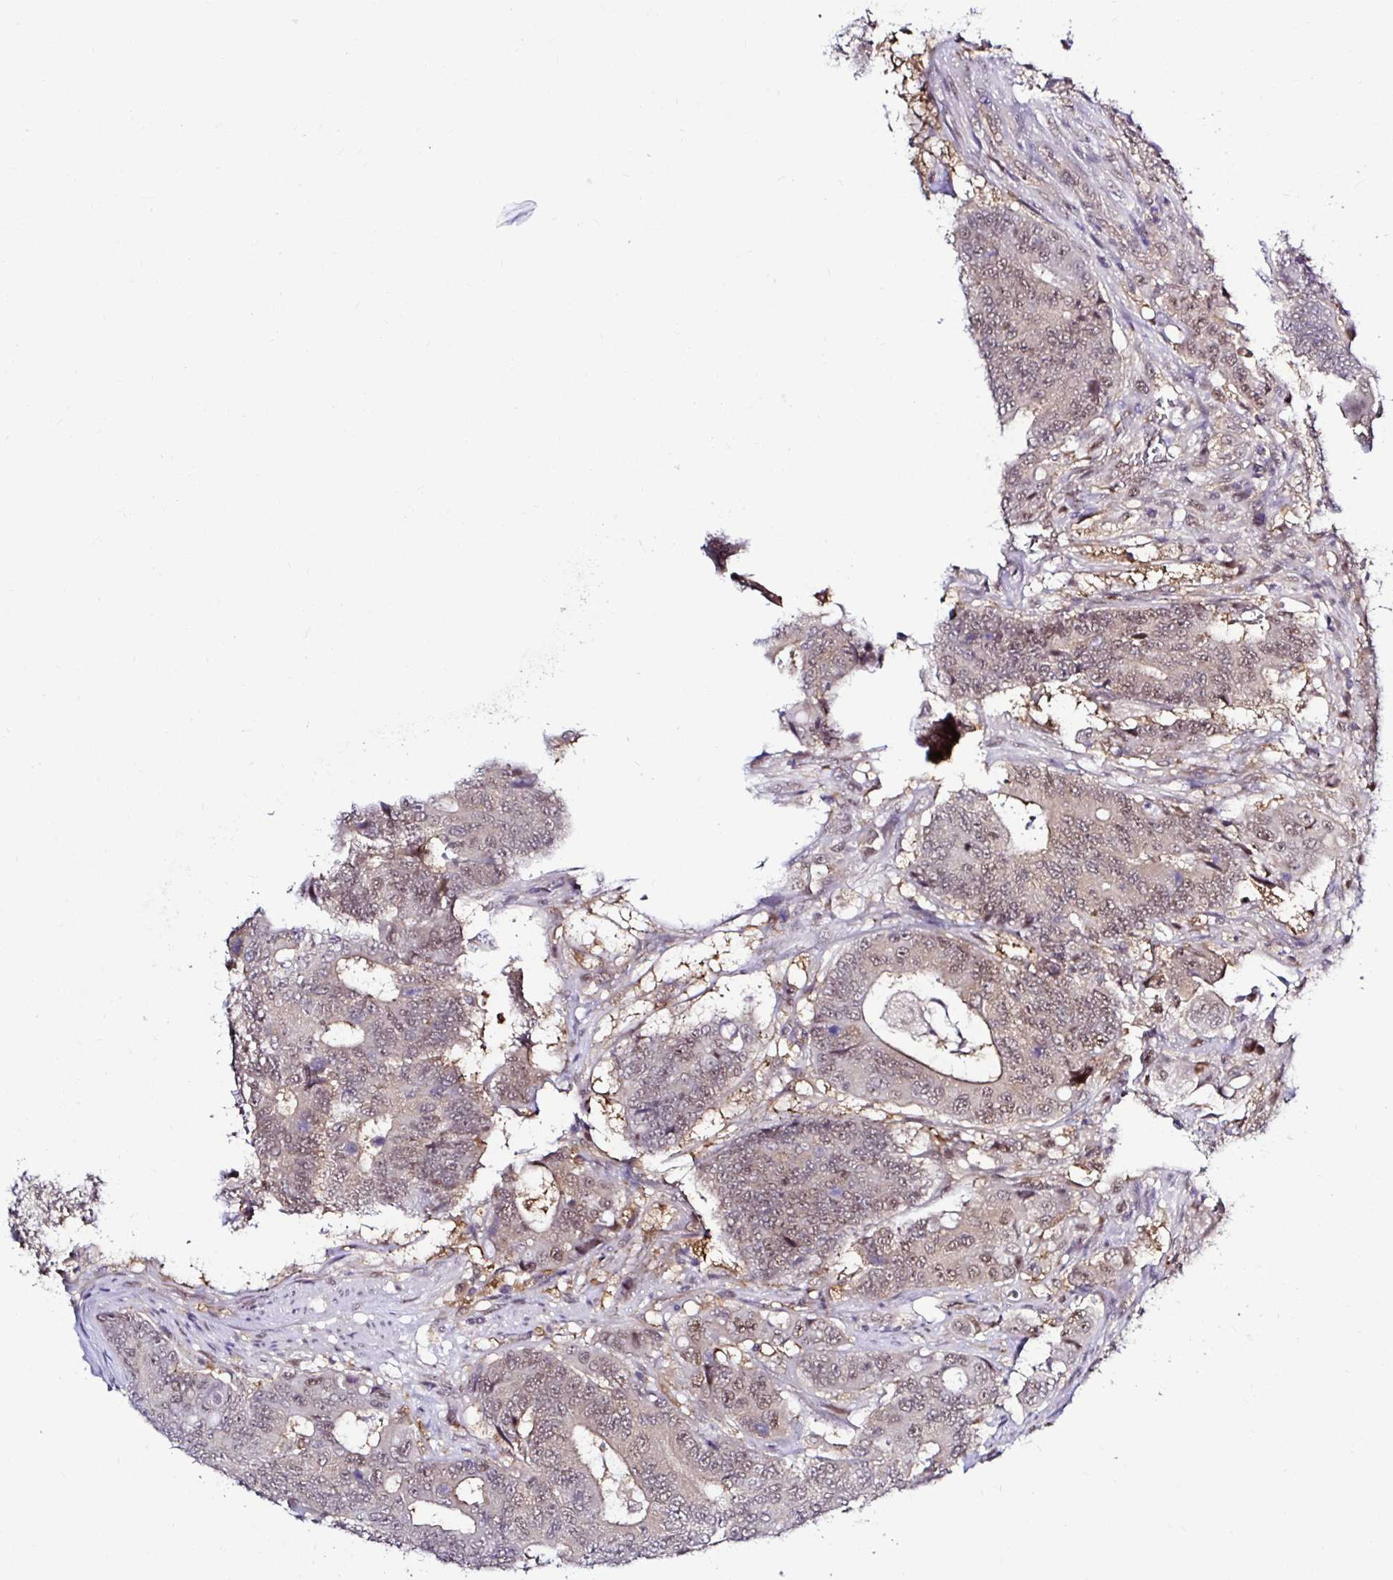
{"staining": {"intensity": "weak", "quantity": ">75%", "location": "nuclear"}, "tissue": "colorectal cancer", "cell_type": "Tumor cells", "image_type": "cancer", "snomed": [{"axis": "morphology", "description": "Adenocarcinoma, NOS"}, {"axis": "topography", "description": "Colon"}], "caption": "Immunohistochemistry (DAB) staining of human colorectal adenocarcinoma reveals weak nuclear protein expression in approximately >75% of tumor cells. Immunohistochemistry stains the protein of interest in brown and the nuclei are stained blue.", "gene": "PSMD3", "patient": {"sex": "female", "age": 48}}